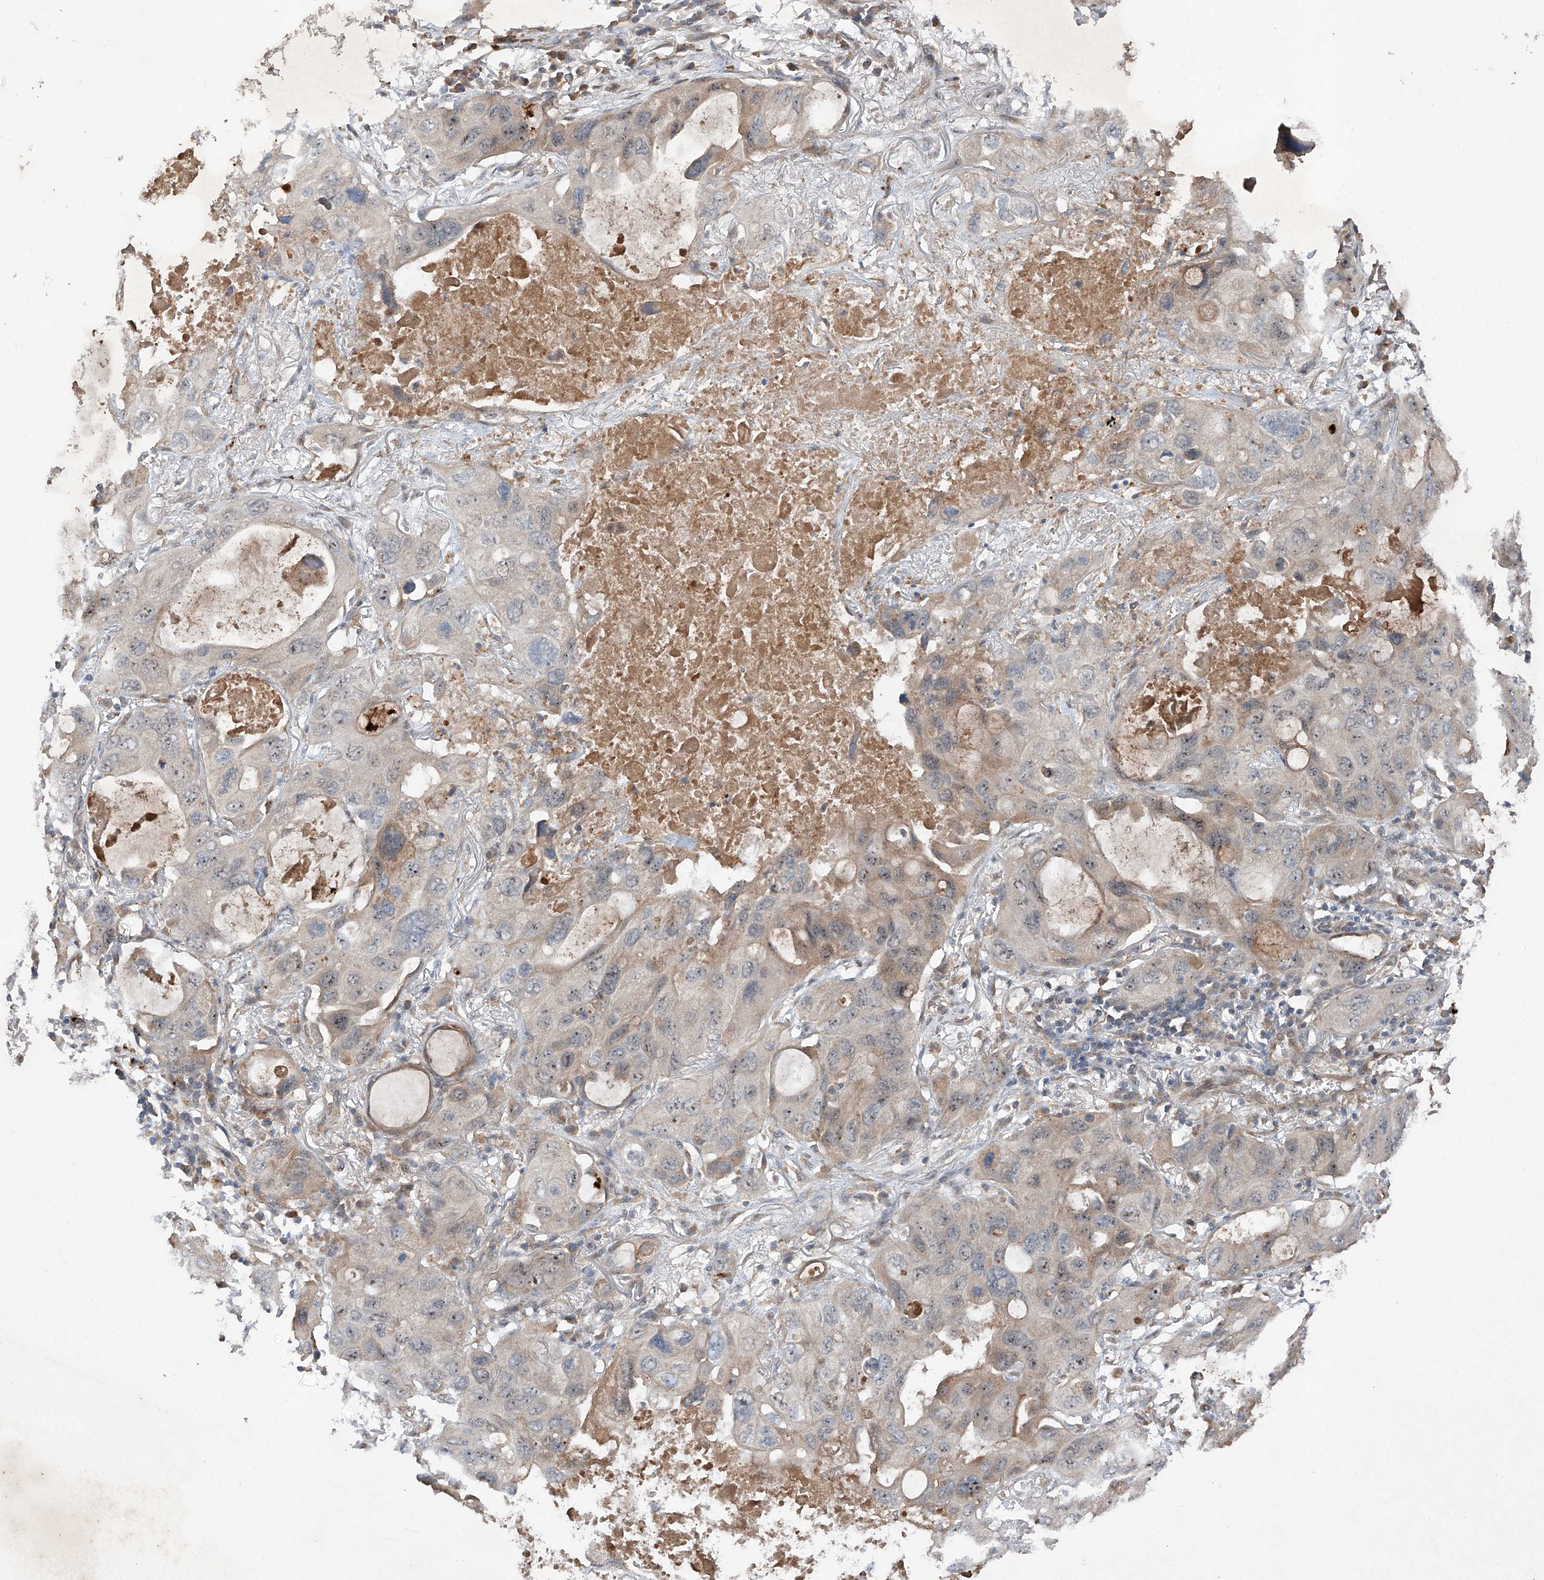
{"staining": {"intensity": "weak", "quantity": "25%-75%", "location": "cytoplasmic/membranous,nuclear"}, "tissue": "lung cancer", "cell_type": "Tumor cells", "image_type": "cancer", "snomed": [{"axis": "morphology", "description": "Squamous cell carcinoma, NOS"}, {"axis": "topography", "description": "Lung"}], "caption": "Tumor cells reveal low levels of weak cytoplasmic/membranous and nuclear expression in approximately 25%-75% of cells in lung cancer (squamous cell carcinoma). Using DAB (3,3'-diaminobenzidine) (brown) and hematoxylin (blue) stains, captured at high magnification using brightfield microscopy.", "gene": "FAM135A", "patient": {"sex": "female", "age": 73}}